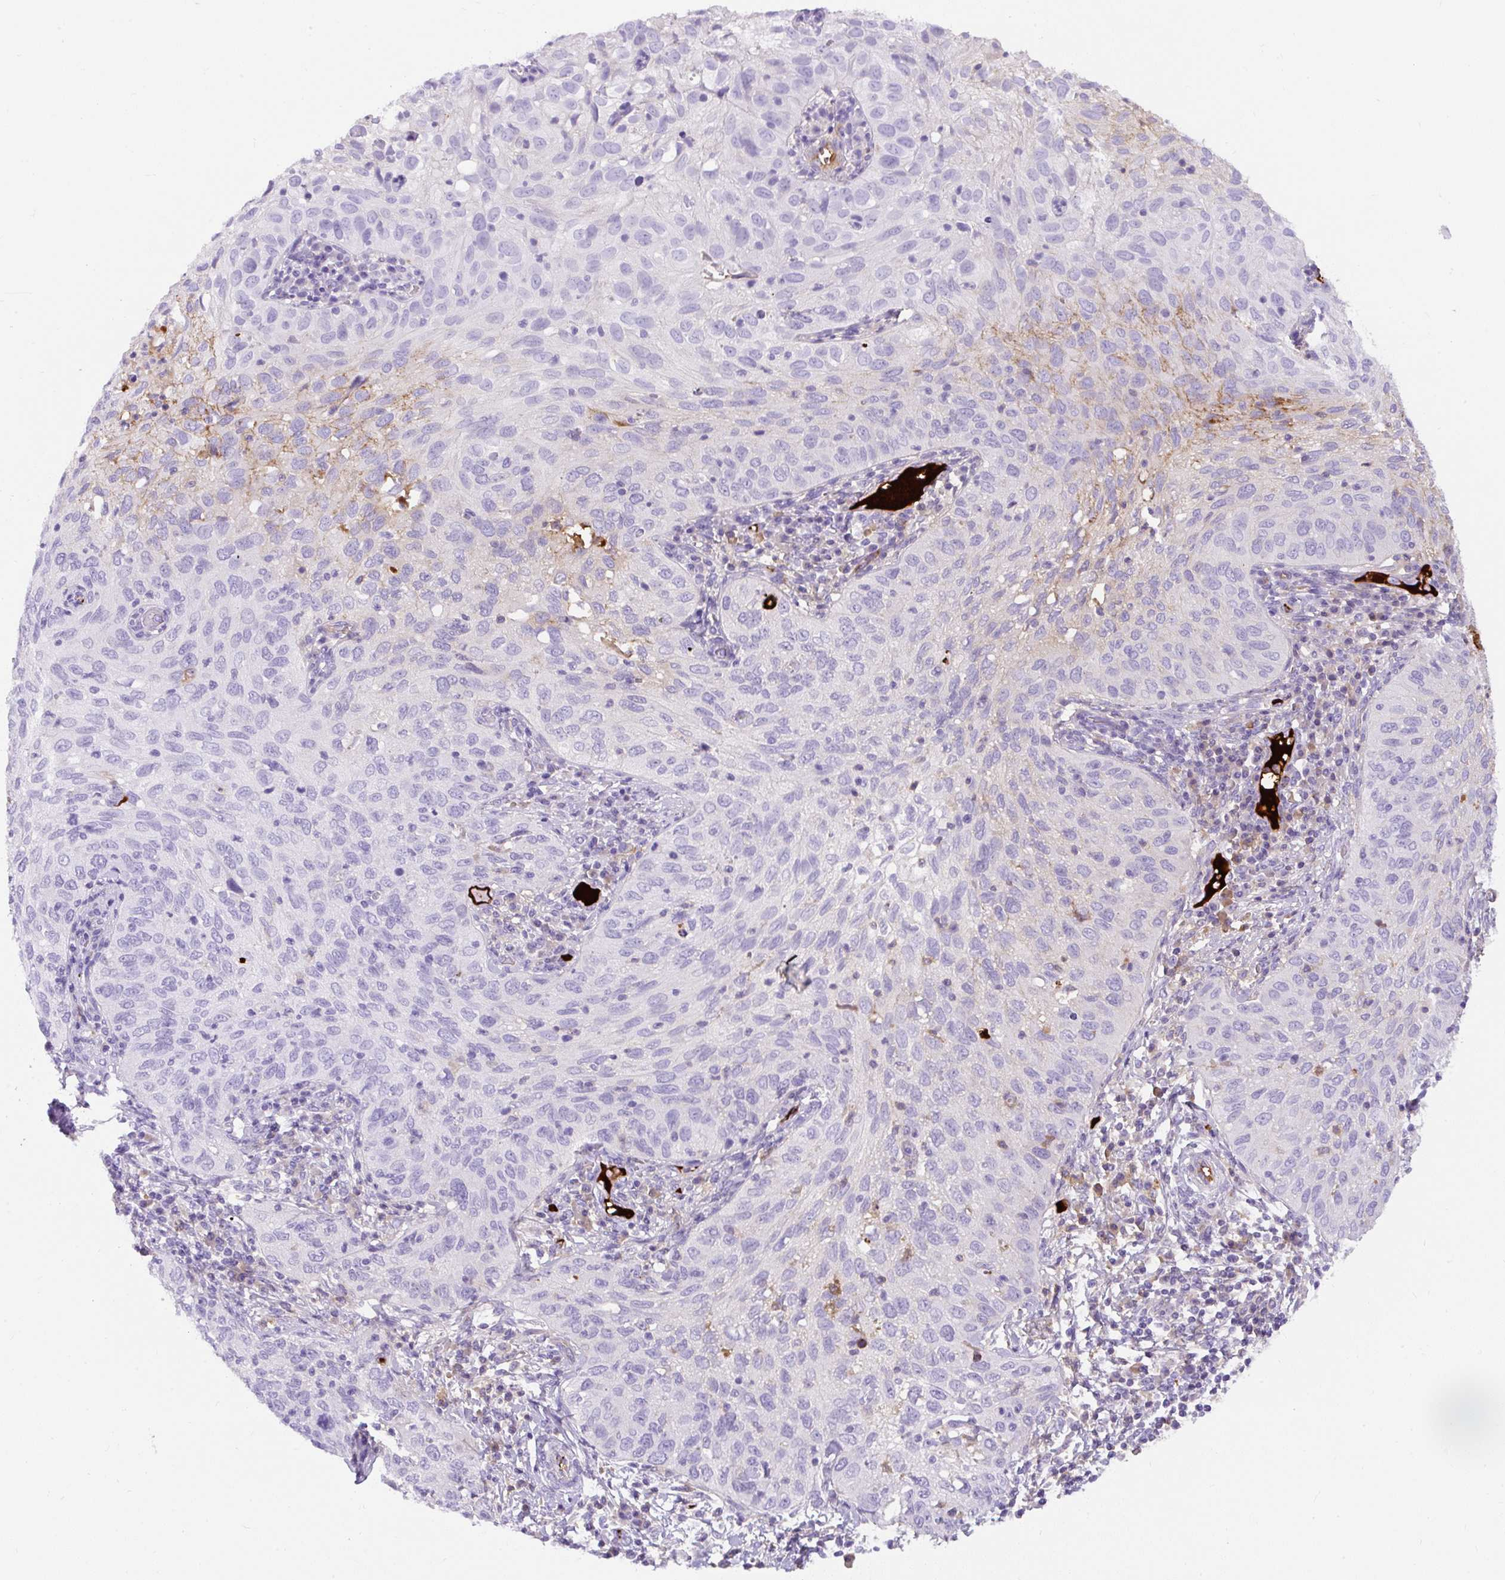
{"staining": {"intensity": "negative", "quantity": "none", "location": "none"}, "tissue": "cervical cancer", "cell_type": "Tumor cells", "image_type": "cancer", "snomed": [{"axis": "morphology", "description": "Squamous cell carcinoma, NOS"}, {"axis": "topography", "description": "Cervix"}], "caption": "Micrograph shows no protein expression in tumor cells of cervical cancer (squamous cell carcinoma) tissue.", "gene": "APOC4-APOC2", "patient": {"sex": "female", "age": 52}}